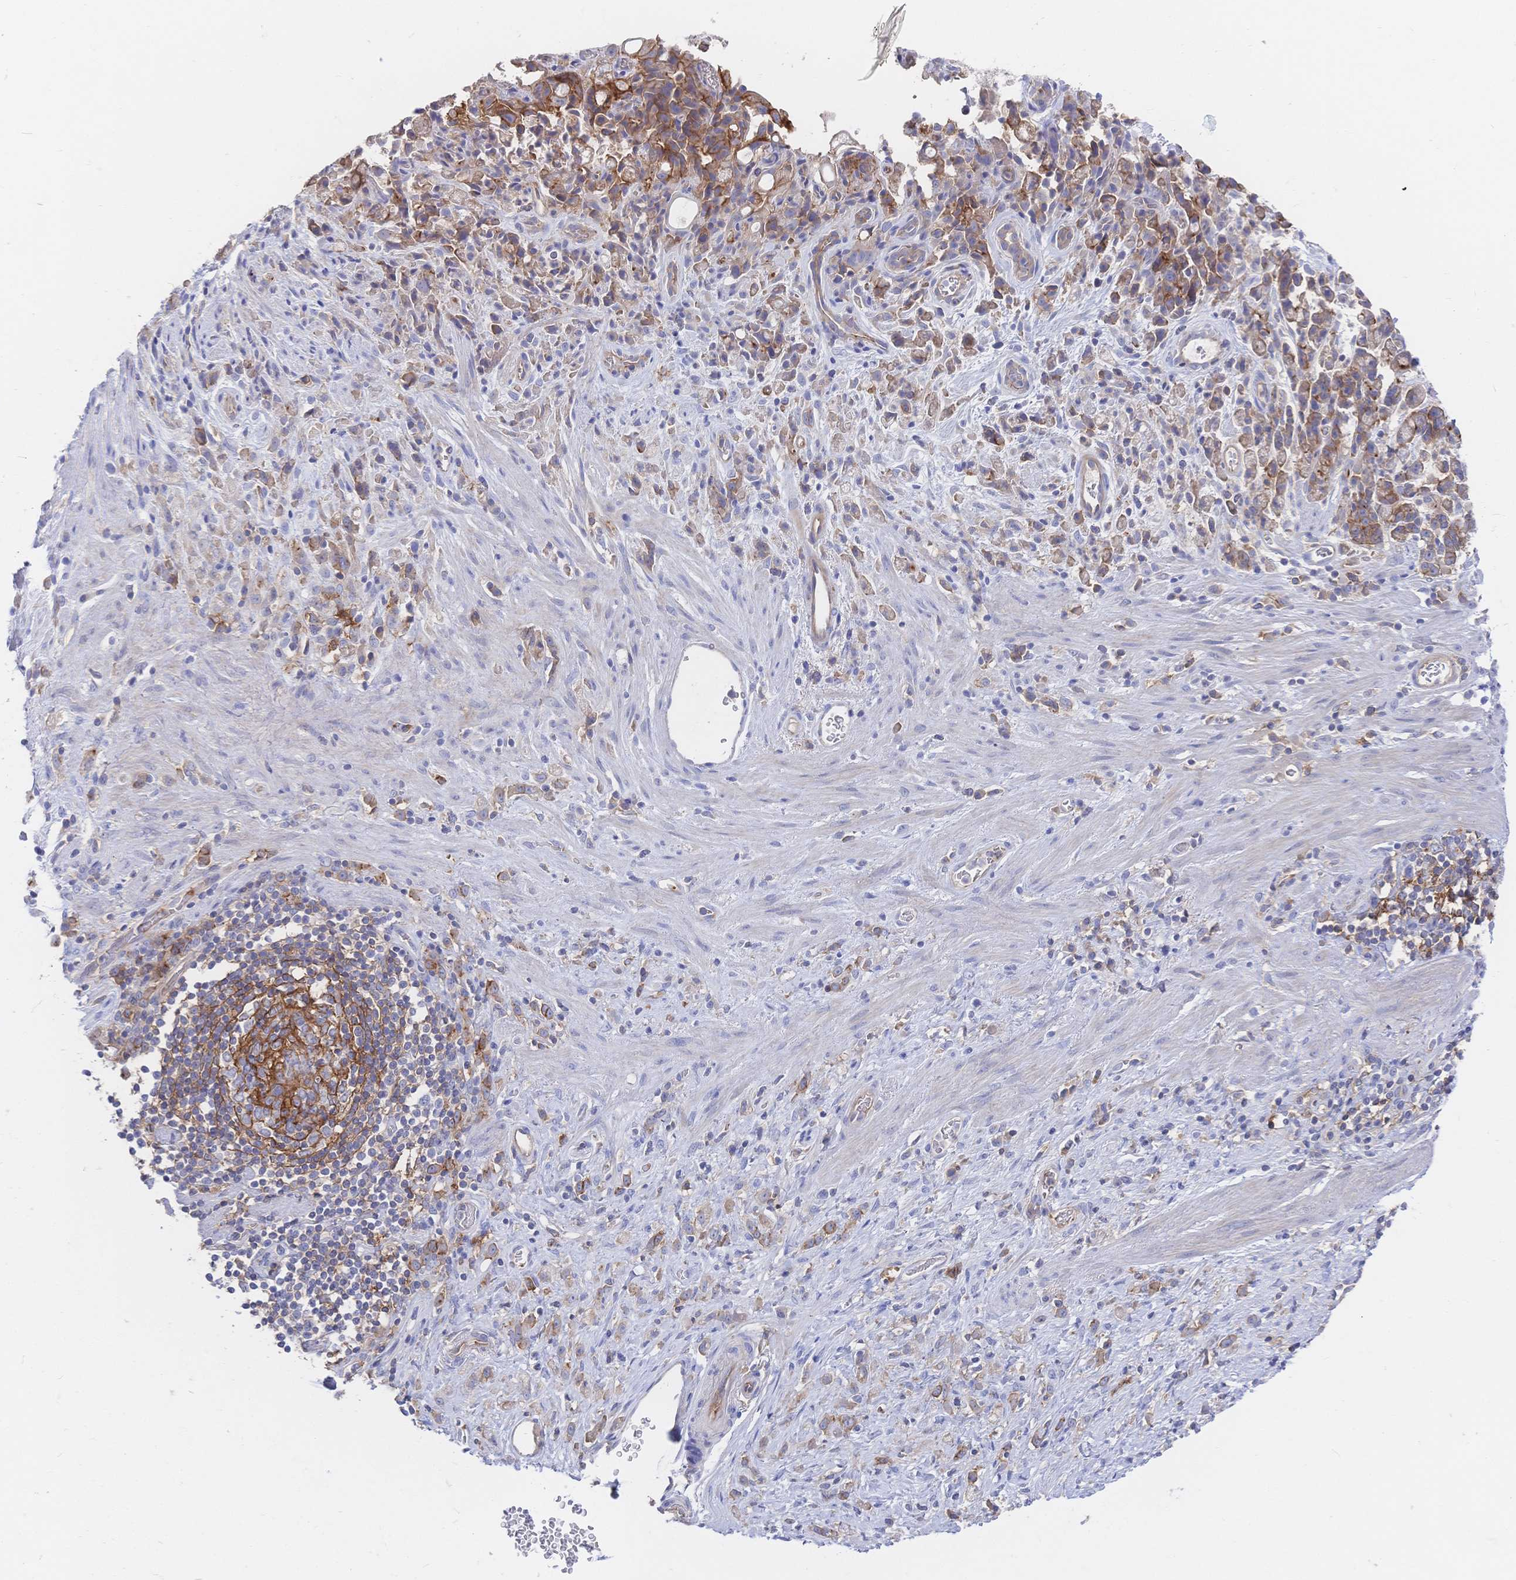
{"staining": {"intensity": "moderate", "quantity": ">75%", "location": "cytoplasmic/membranous"}, "tissue": "stomach cancer", "cell_type": "Tumor cells", "image_type": "cancer", "snomed": [{"axis": "morphology", "description": "Adenocarcinoma, NOS"}, {"axis": "topography", "description": "Stomach"}], "caption": "Brown immunohistochemical staining in human adenocarcinoma (stomach) reveals moderate cytoplasmic/membranous staining in approximately >75% of tumor cells.", "gene": "F11R", "patient": {"sex": "female", "age": 60}}